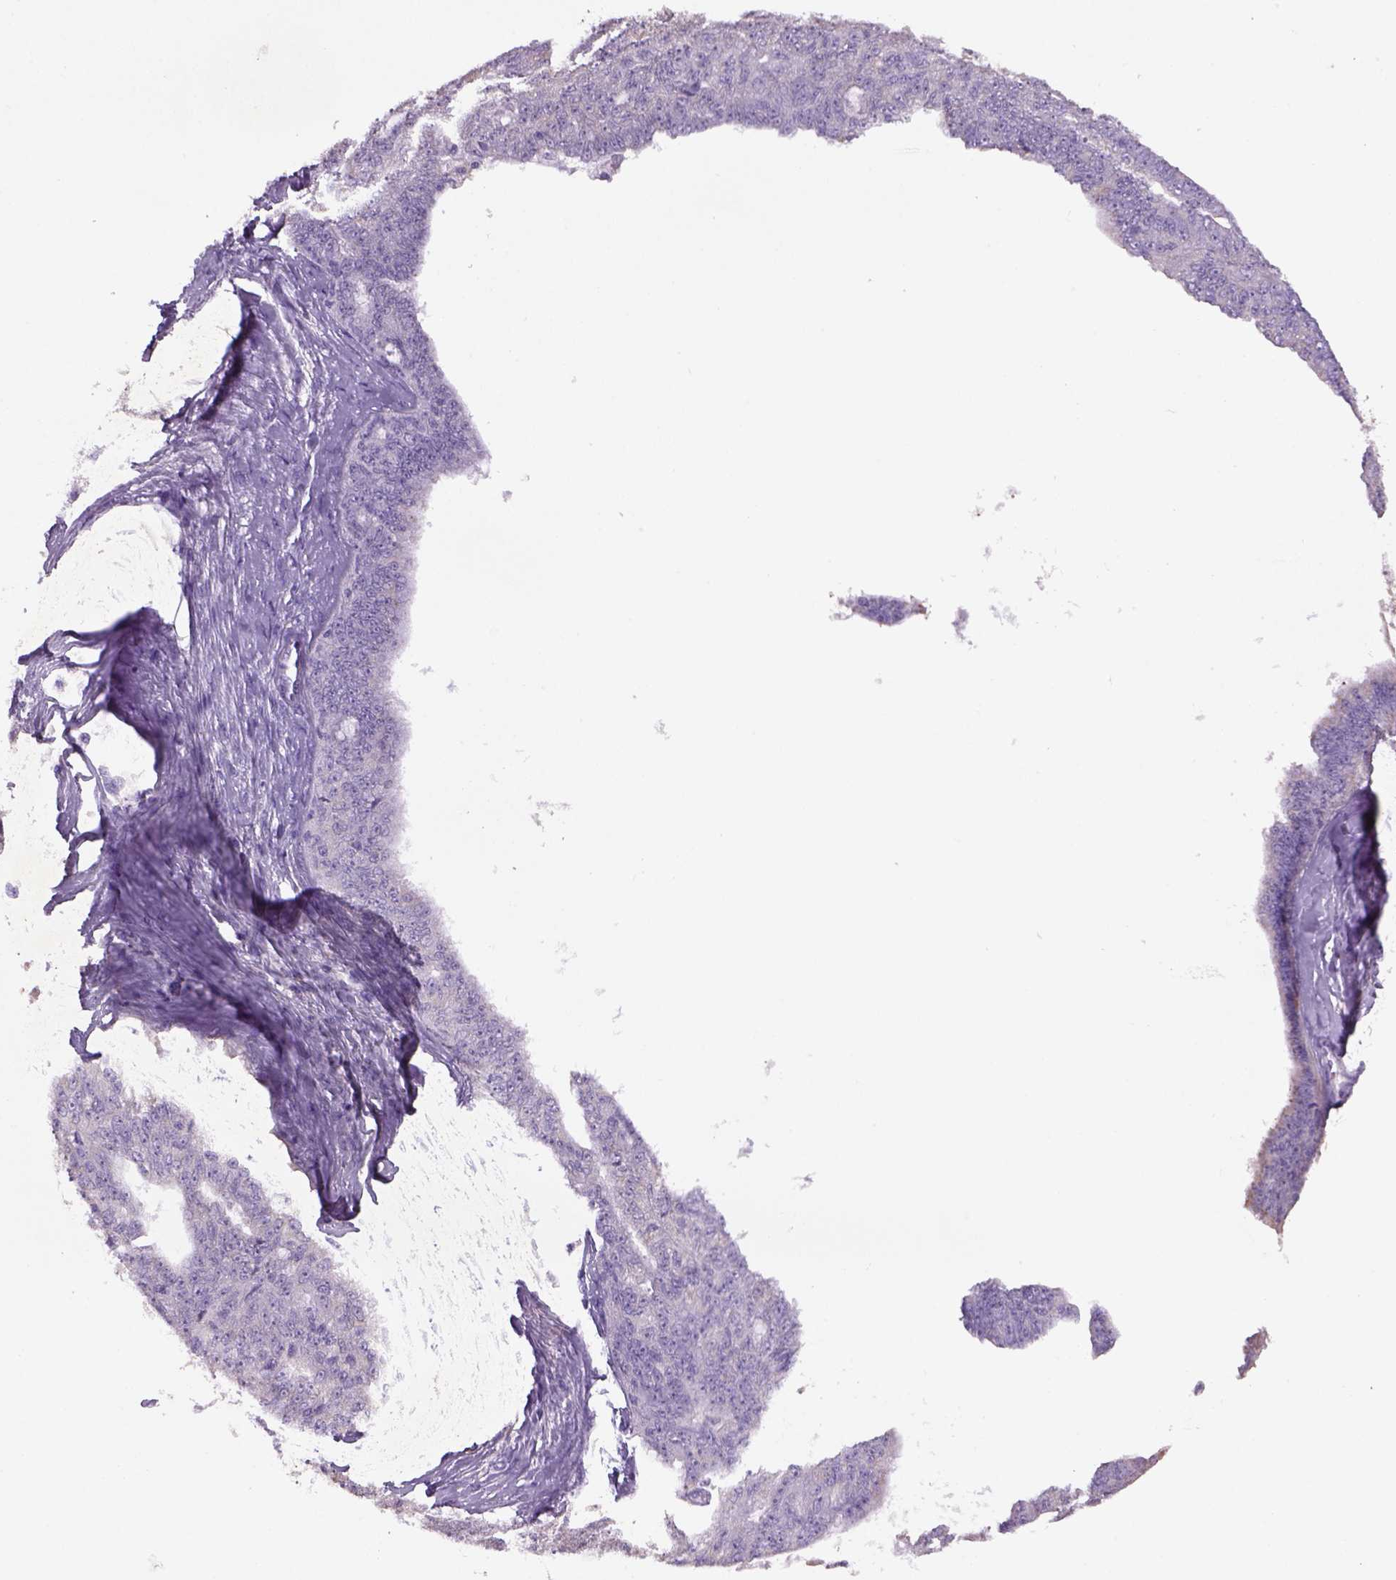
{"staining": {"intensity": "negative", "quantity": "none", "location": "none"}, "tissue": "ovarian cancer", "cell_type": "Tumor cells", "image_type": "cancer", "snomed": [{"axis": "morphology", "description": "Cystadenocarcinoma, serous, NOS"}, {"axis": "topography", "description": "Ovary"}], "caption": "The image shows no staining of tumor cells in ovarian cancer. (DAB IHC visualized using brightfield microscopy, high magnification).", "gene": "NAALAD2", "patient": {"sex": "female", "age": 71}}